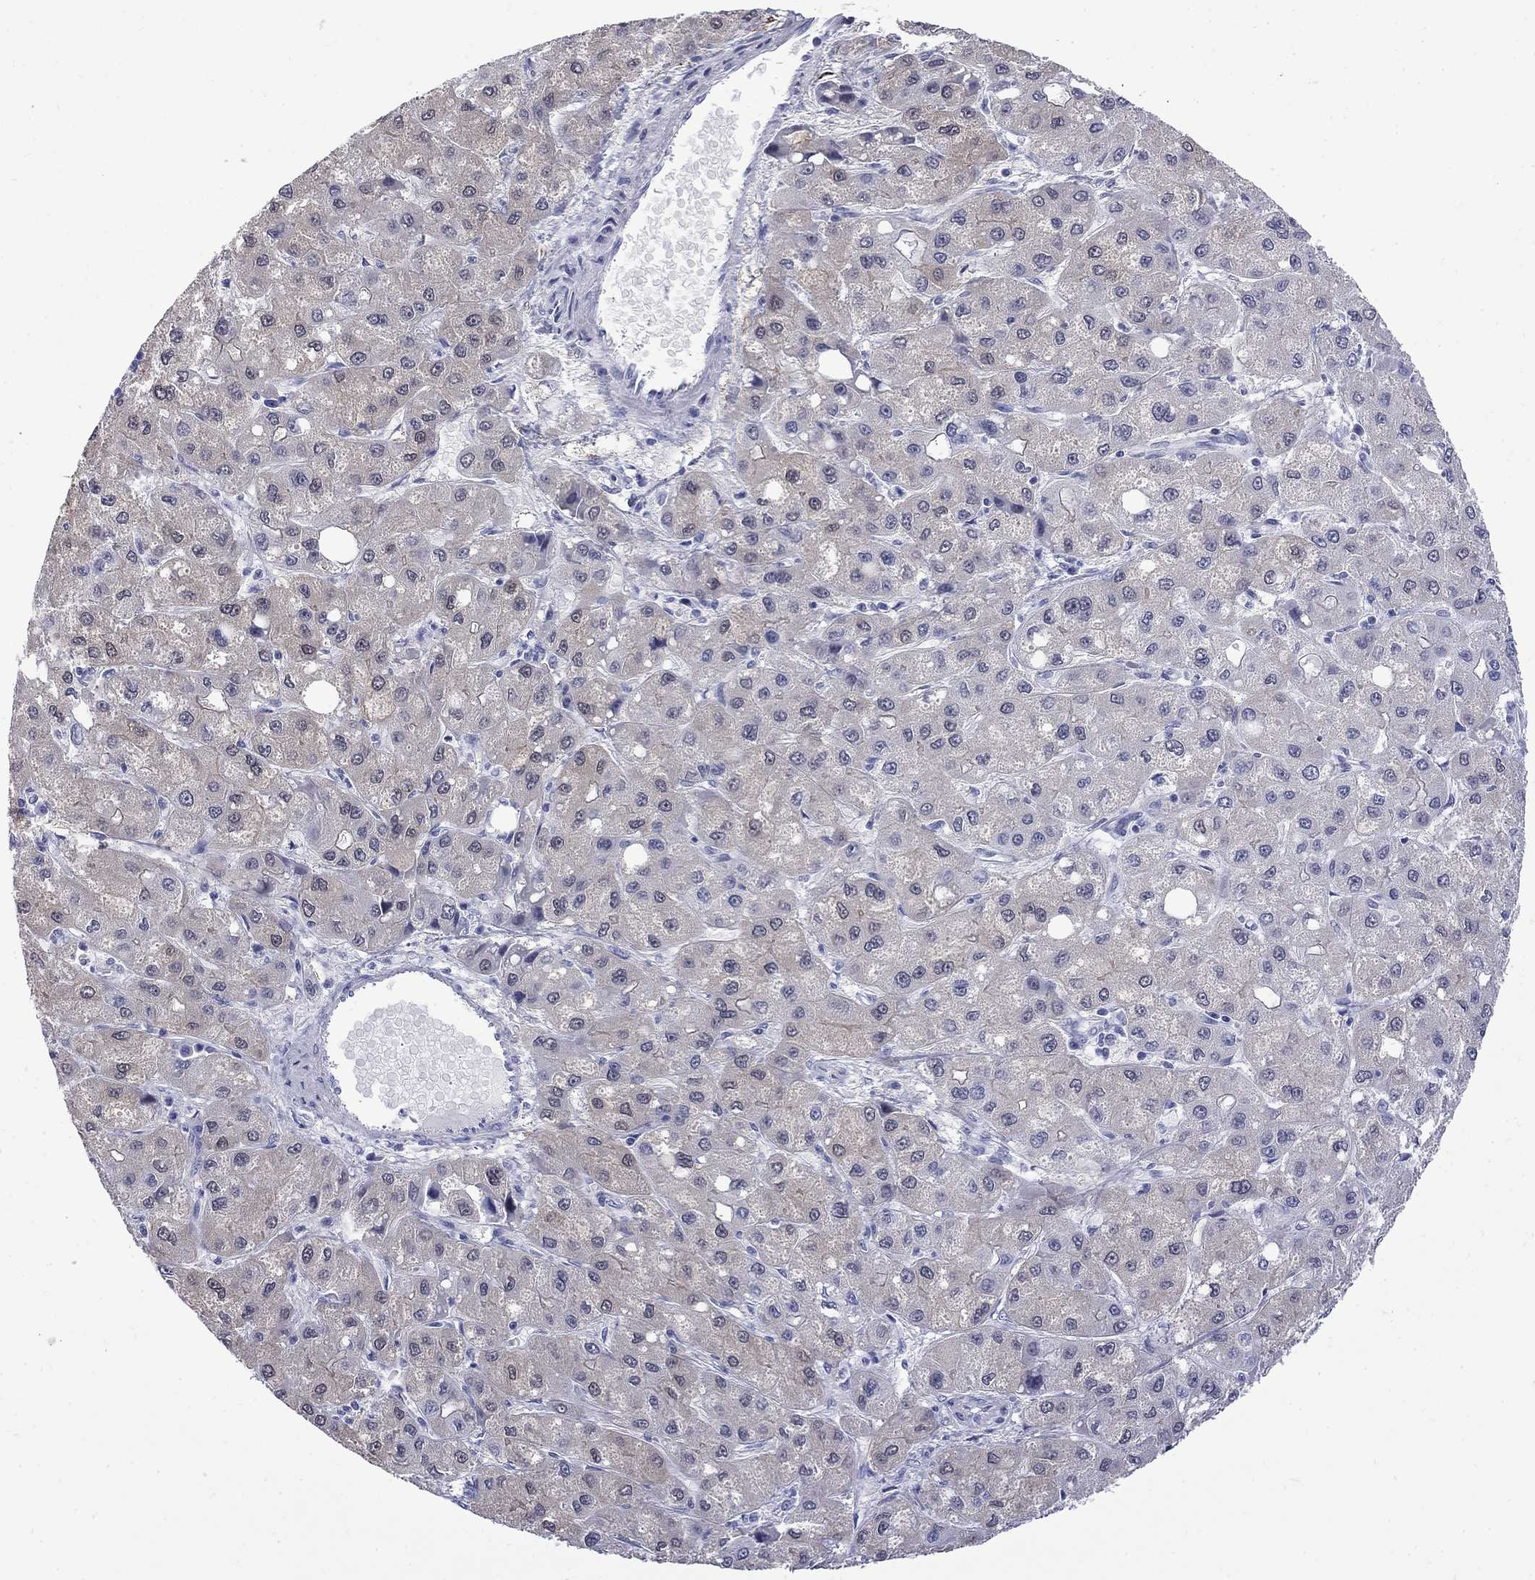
{"staining": {"intensity": "negative", "quantity": "none", "location": "none"}, "tissue": "liver cancer", "cell_type": "Tumor cells", "image_type": "cancer", "snomed": [{"axis": "morphology", "description": "Carcinoma, Hepatocellular, NOS"}, {"axis": "topography", "description": "Liver"}], "caption": "Liver cancer was stained to show a protein in brown. There is no significant staining in tumor cells. The staining was performed using DAB (3,3'-diaminobenzidine) to visualize the protein expression in brown, while the nuclei were stained in blue with hematoxylin (Magnification: 20x).", "gene": "MGARP", "patient": {"sex": "male", "age": 73}}